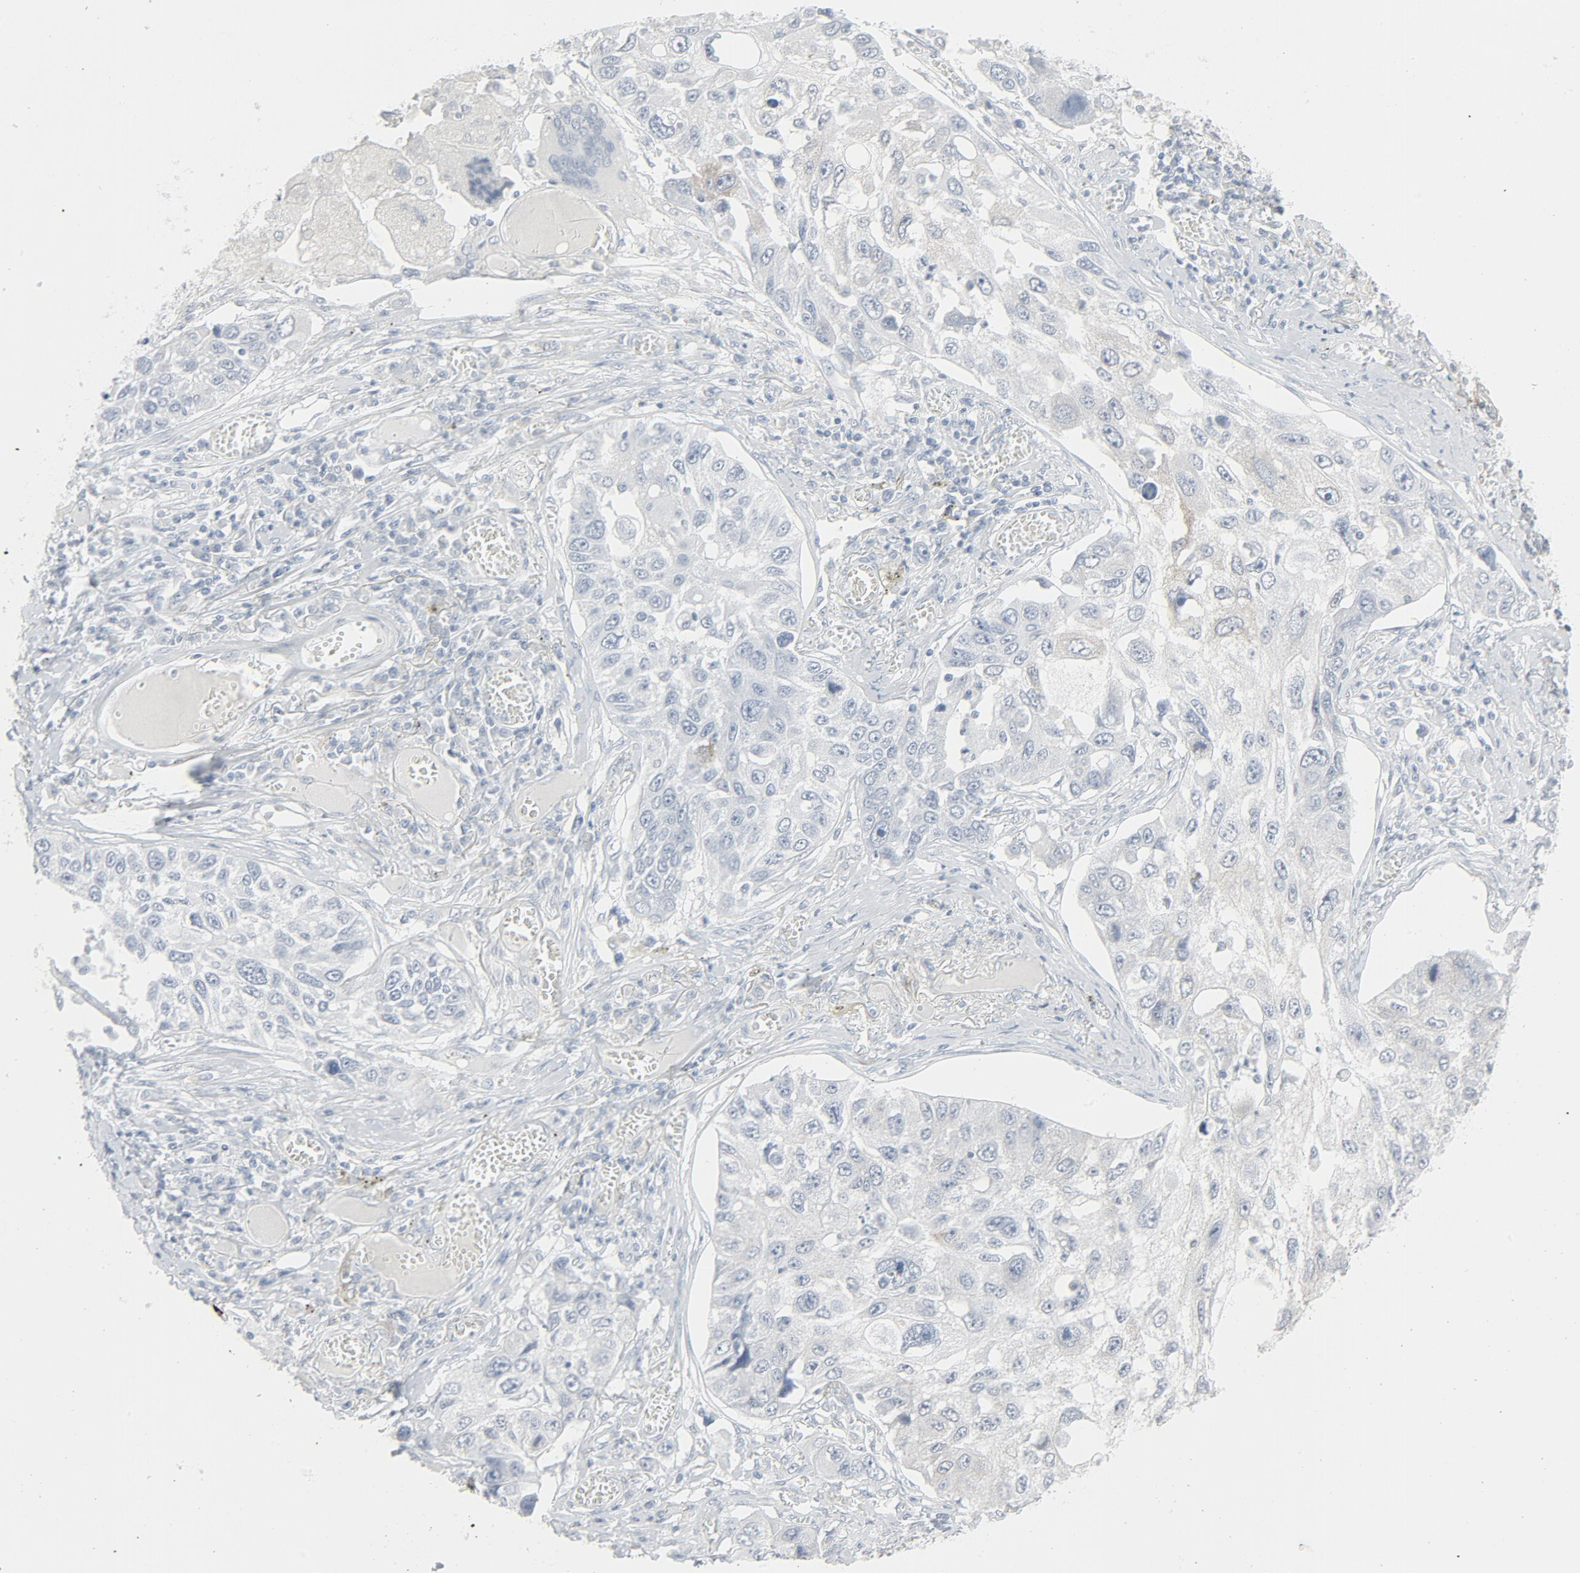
{"staining": {"intensity": "weak", "quantity": "<25%", "location": "cytoplasmic/membranous"}, "tissue": "lung cancer", "cell_type": "Tumor cells", "image_type": "cancer", "snomed": [{"axis": "morphology", "description": "Squamous cell carcinoma, NOS"}, {"axis": "topography", "description": "Lung"}], "caption": "Immunohistochemistry image of human lung cancer (squamous cell carcinoma) stained for a protein (brown), which displays no positivity in tumor cells. The staining was performed using DAB (3,3'-diaminobenzidine) to visualize the protein expression in brown, while the nuclei were stained in blue with hematoxylin (Magnification: 20x).", "gene": "FGFR3", "patient": {"sex": "male", "age": 71}}